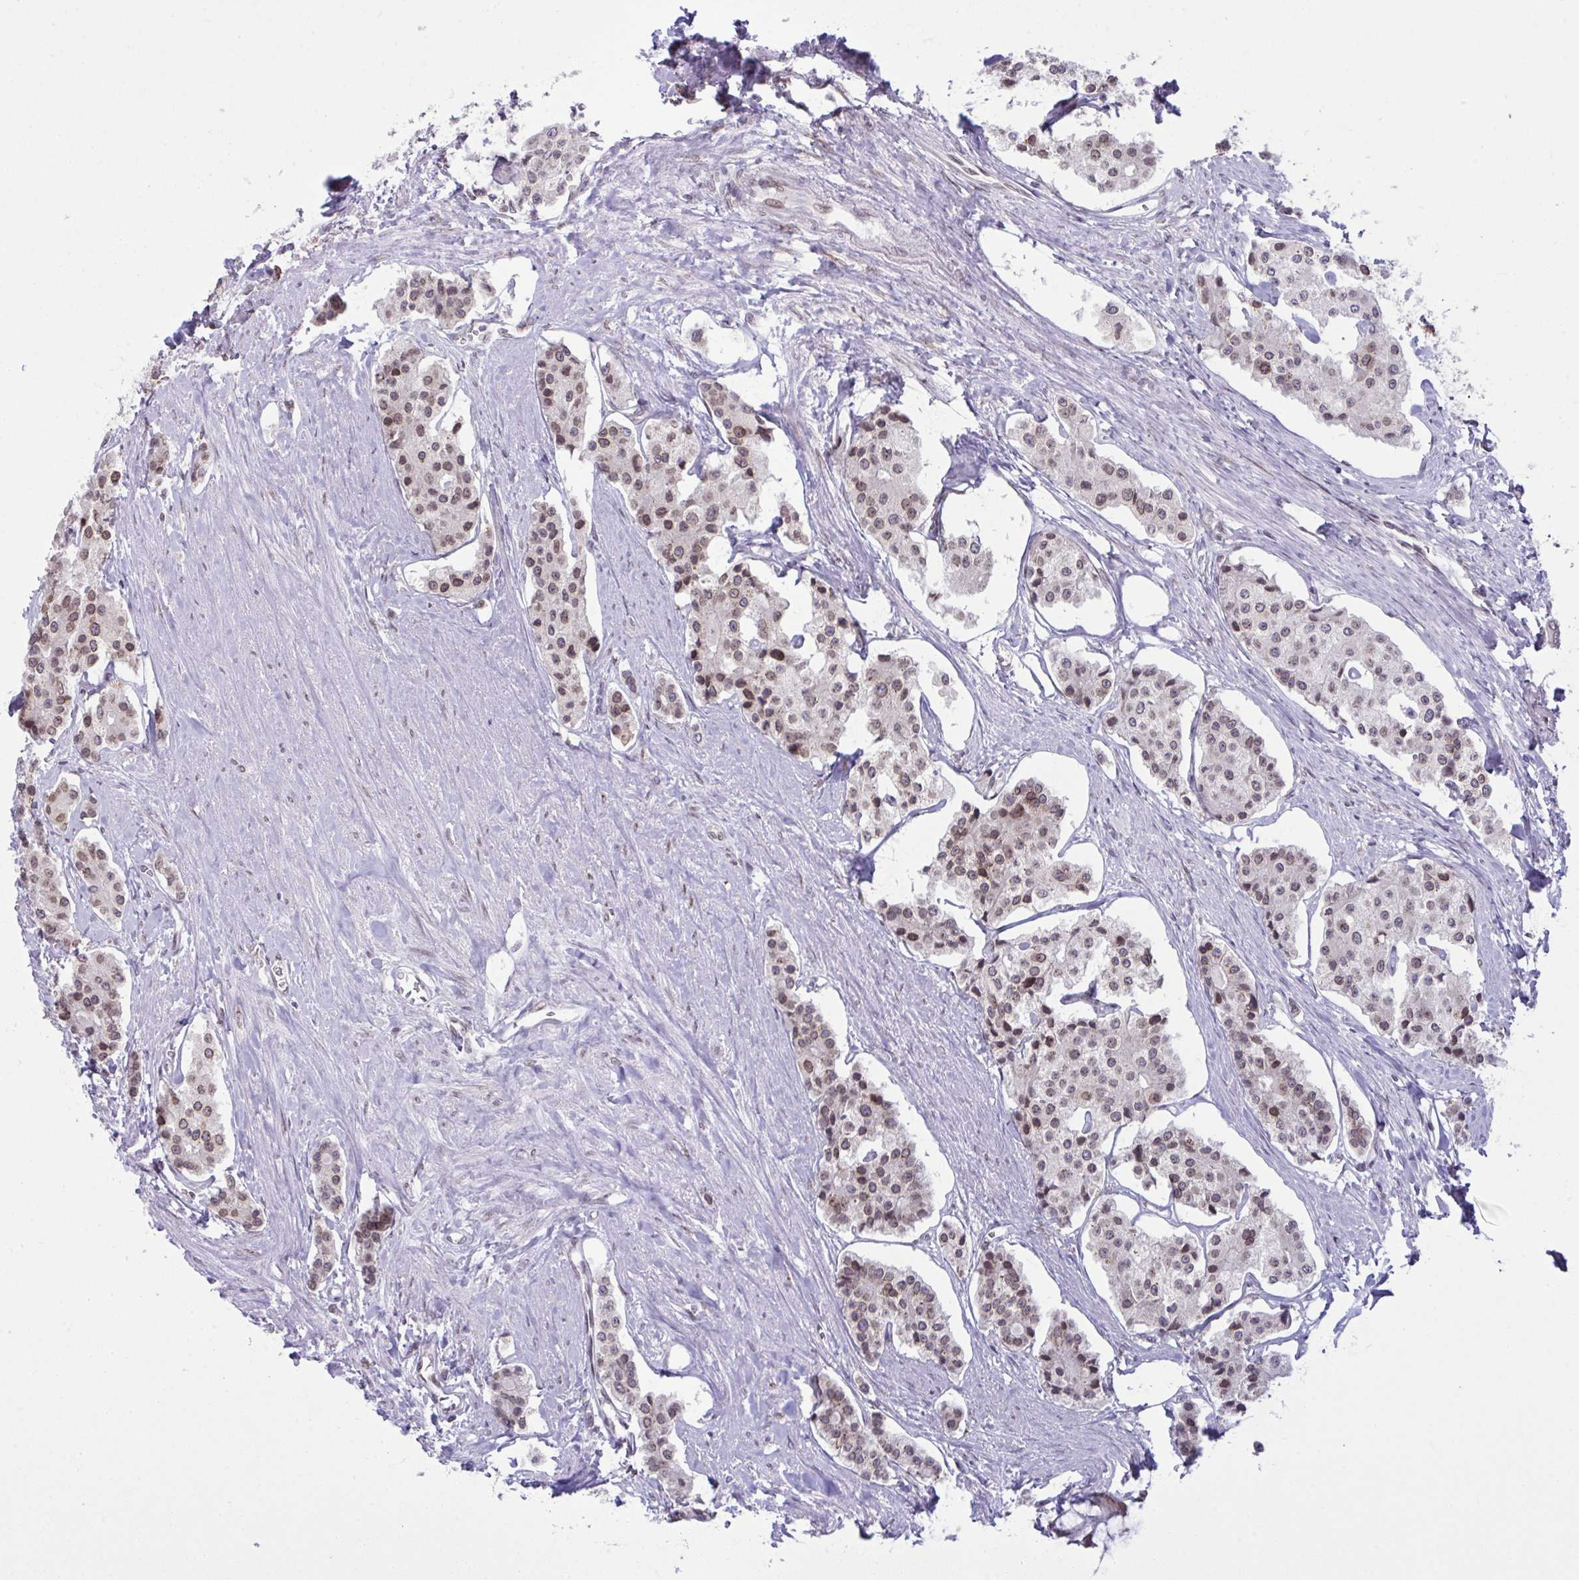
{"staining": {"intensity": "weak", "quantity": "25%-75%", "location": "cytoplasmic/membranous,nuclear"}, "tissue": "carcinoid", "cell_type": "Tumor cells", "image_type": "cancer", "snomed": [{"axis": "morphology", "description": "Carcinoid, malignant, NOS"}, {"axis": "topography", "description": "Small intestine"}], "caption": "Protein staining of carcinoid (malignant) tissue demonstrates weak cytoplasmic/membranous and nuclear positivity in approximately 25%-75% of tumor cells. The protein of interest is stained brown, and the nuclei are stained in blue (DAB (3,3'-diaminobenzidine) IHC with brightfield microscopy, high magnification).", "gene": "RANBP2", "patient": {"sex": "female", "age": 65}}